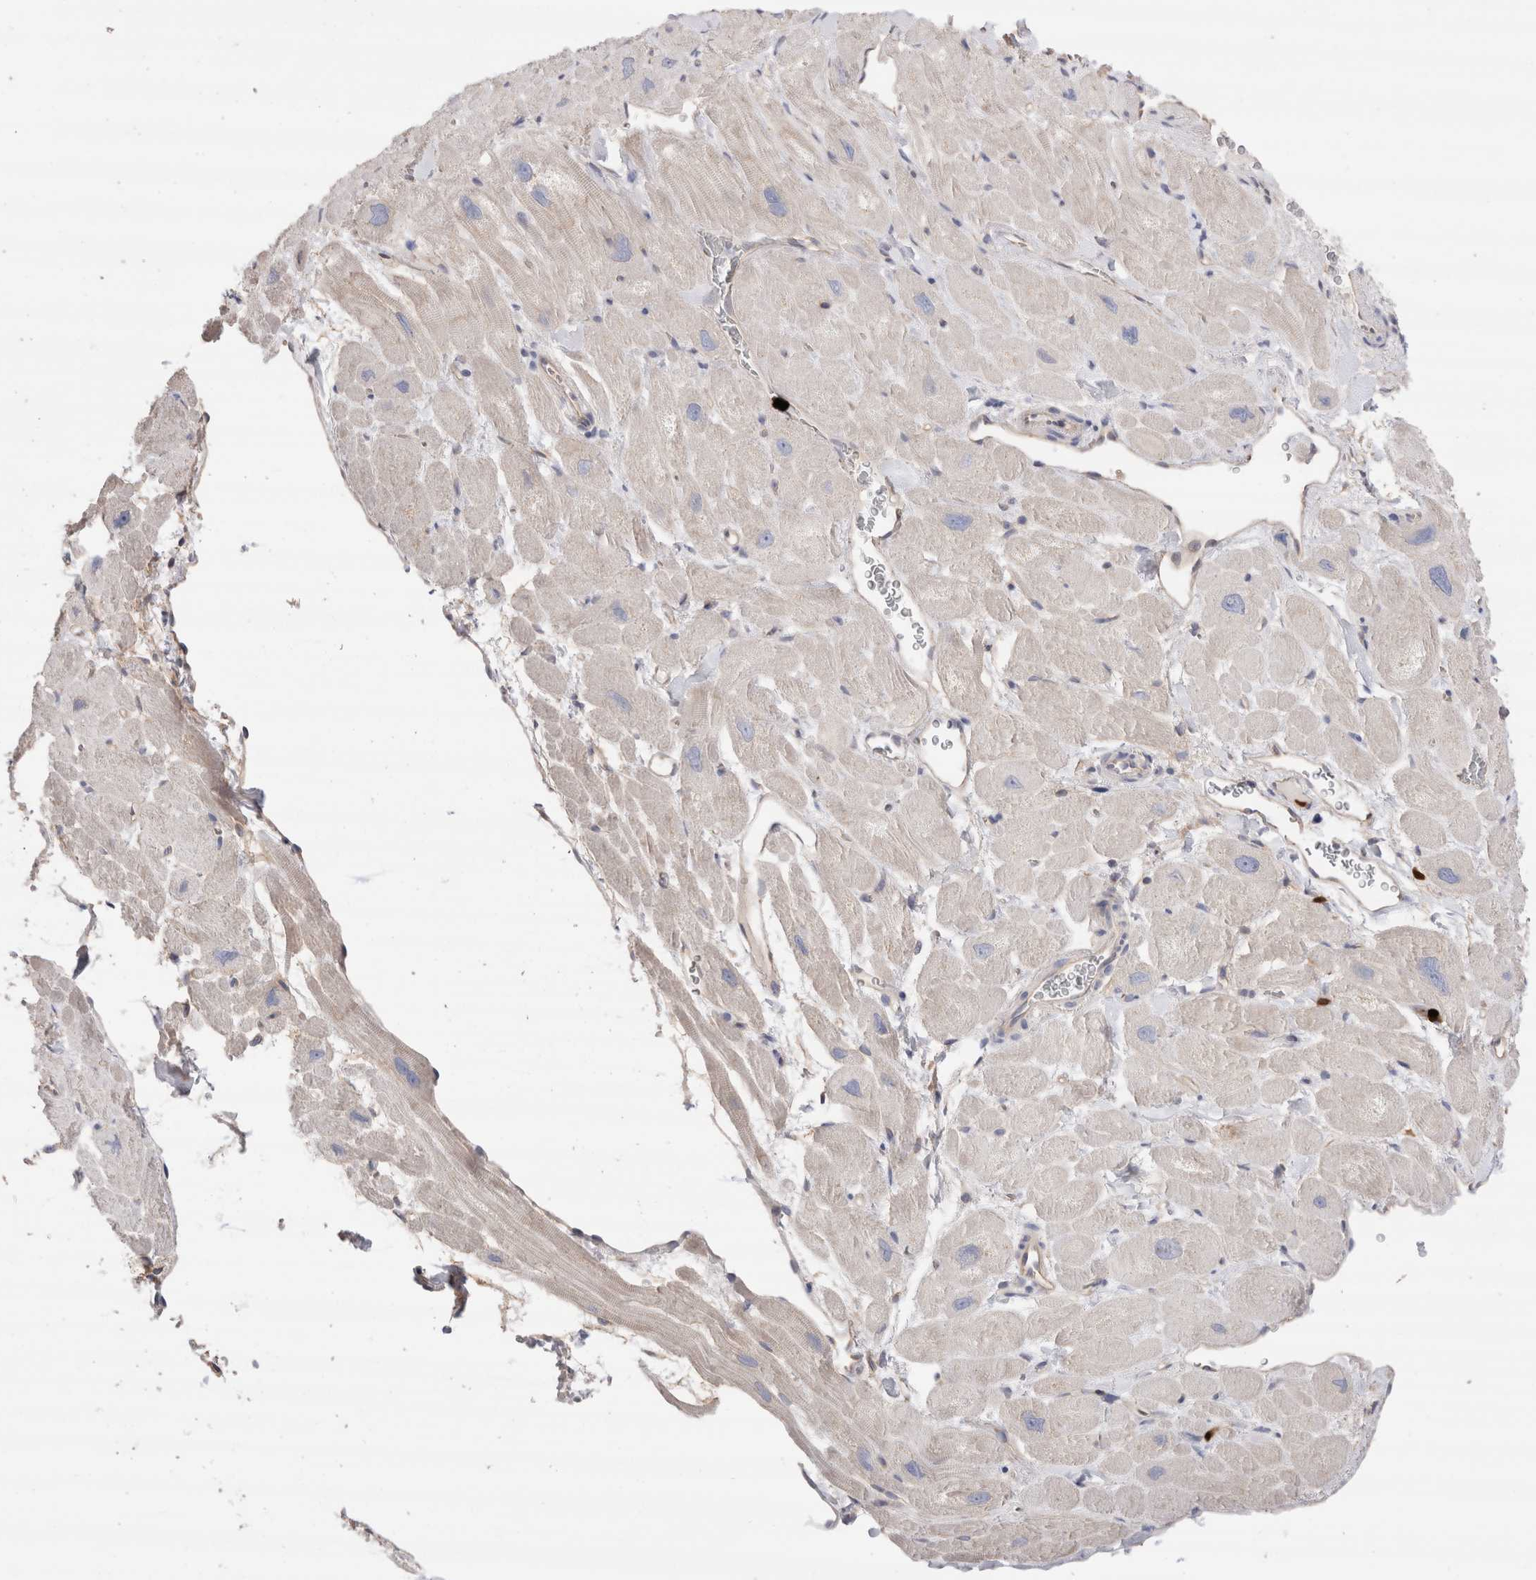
{"staining": {"intensity": "negative", "quantity": "none", "location": "none"}, "tissue": "heart muscle", "cell_type": "Cardiomyocytes", "image_type": "normal", "snomed": [{"axis": "morphology", "description": "Normal tissue, NOS"}, {"axis": "topography", "description": "Heart"}], "caption": "A photomicrograph of heart muscle stained for a protein displays no brown staining in cardiomyocytes. (DAB IHC visualized using brightfield microscopy, high magnification).", "gene": "NXT2", "patient": {"sex": "male", "age": 49}}